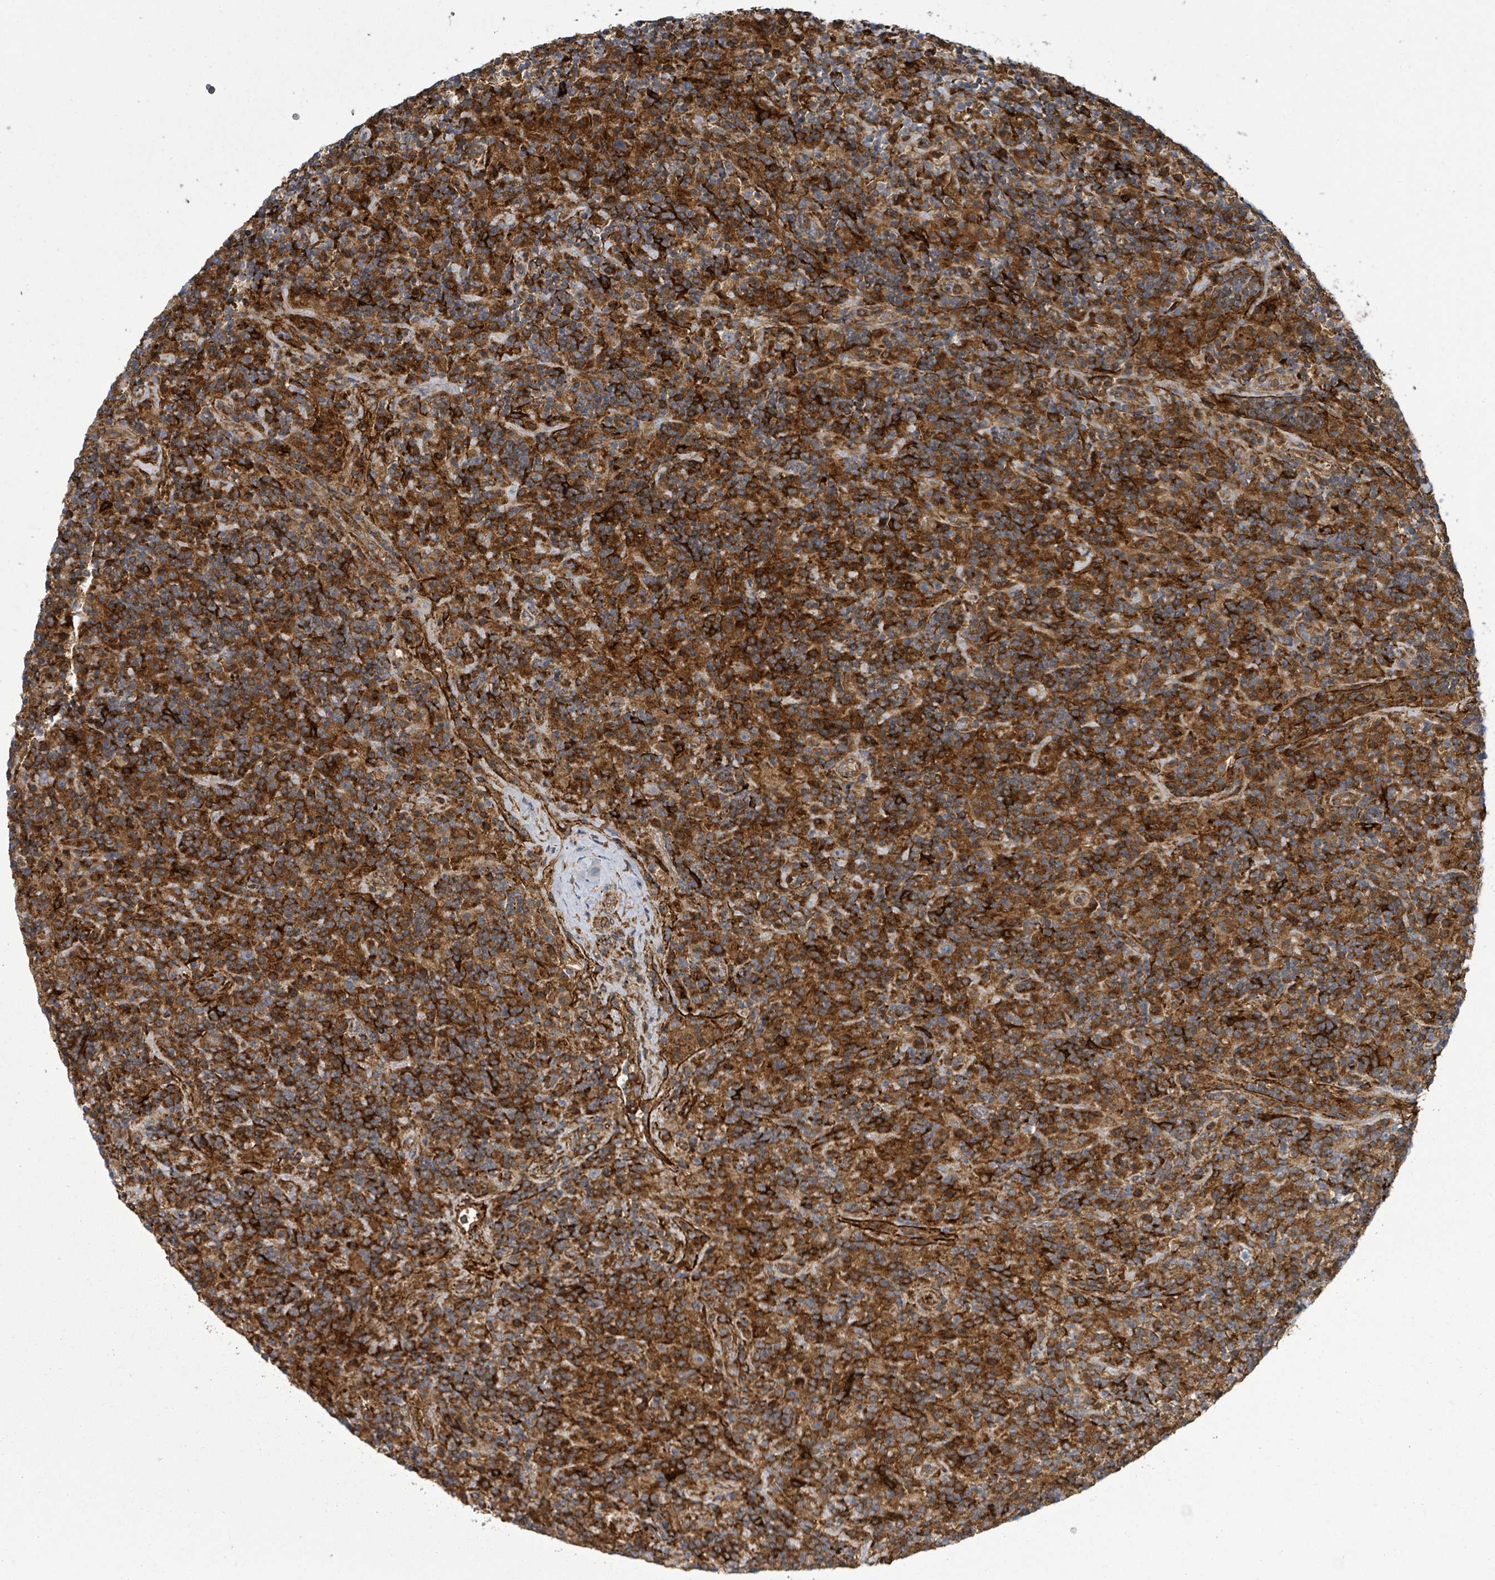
{"staining": {"intensity": "strong", "quantity": "<25%", "location": "cytoplasmic/membranous"}, "tissue": "lymphoma", "cell_type": "Tumor cells", "image_type": "cancer", "snomed": [{"axis": "morphology", "description": "Hodgkin's disease, NOS"}, {"axis": "topography", "description": "Lymph node"}], "caption": "Lymphoma stained with DAB (3,3'-diaminobenzidine) immunohistochemistry (IHC) demonstrates medium levels of strong cytoplasmic/membranous expression in approximately <25% of tumor cells.", "gene": "EGFL7", "patient": {"sex": "male", "age": 70}}